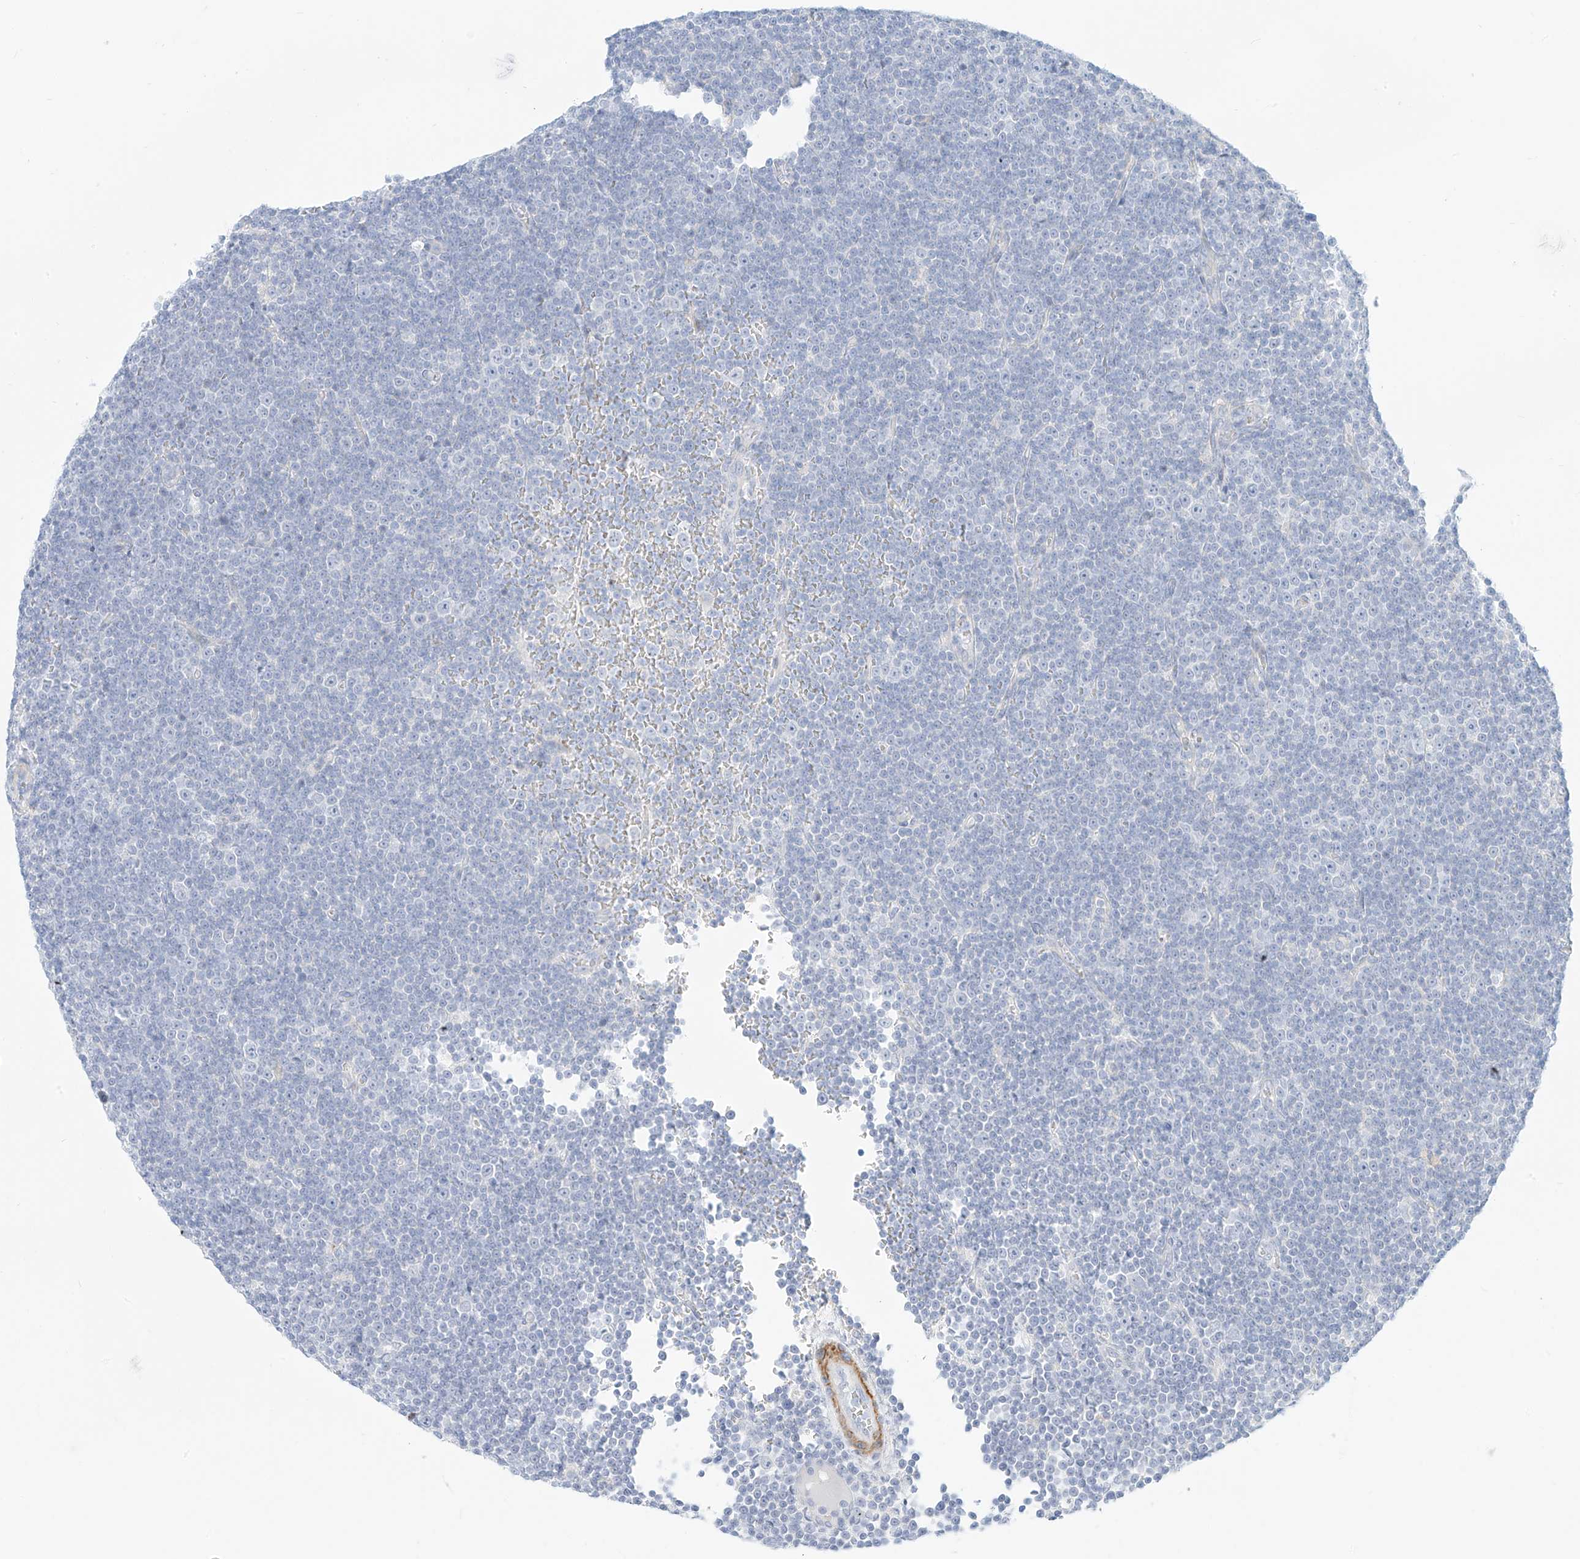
{"staining": {"intensity": "negative", "quantity": "none", "location": "none"}, "tissue": "lymphoma", "cell_type": "Tumor cells", "image_type": "cancer", "snomed": [{"axis": "morphology", "description": "Malignant lymphoma, non-Hodgkin's type, Low grade"}, {"axis": "topography", "description": "Lymph node"}], "caption": "An IHC image of low-grade malignant lymphoma, non-Hodgkin's type is shown. There is no staining in tumor cells of low-grade malignant lymphoma, non-Hodgkin's type.", "gene": "ST3GAL5", "patient": {"sex": "female", "age": 67}}